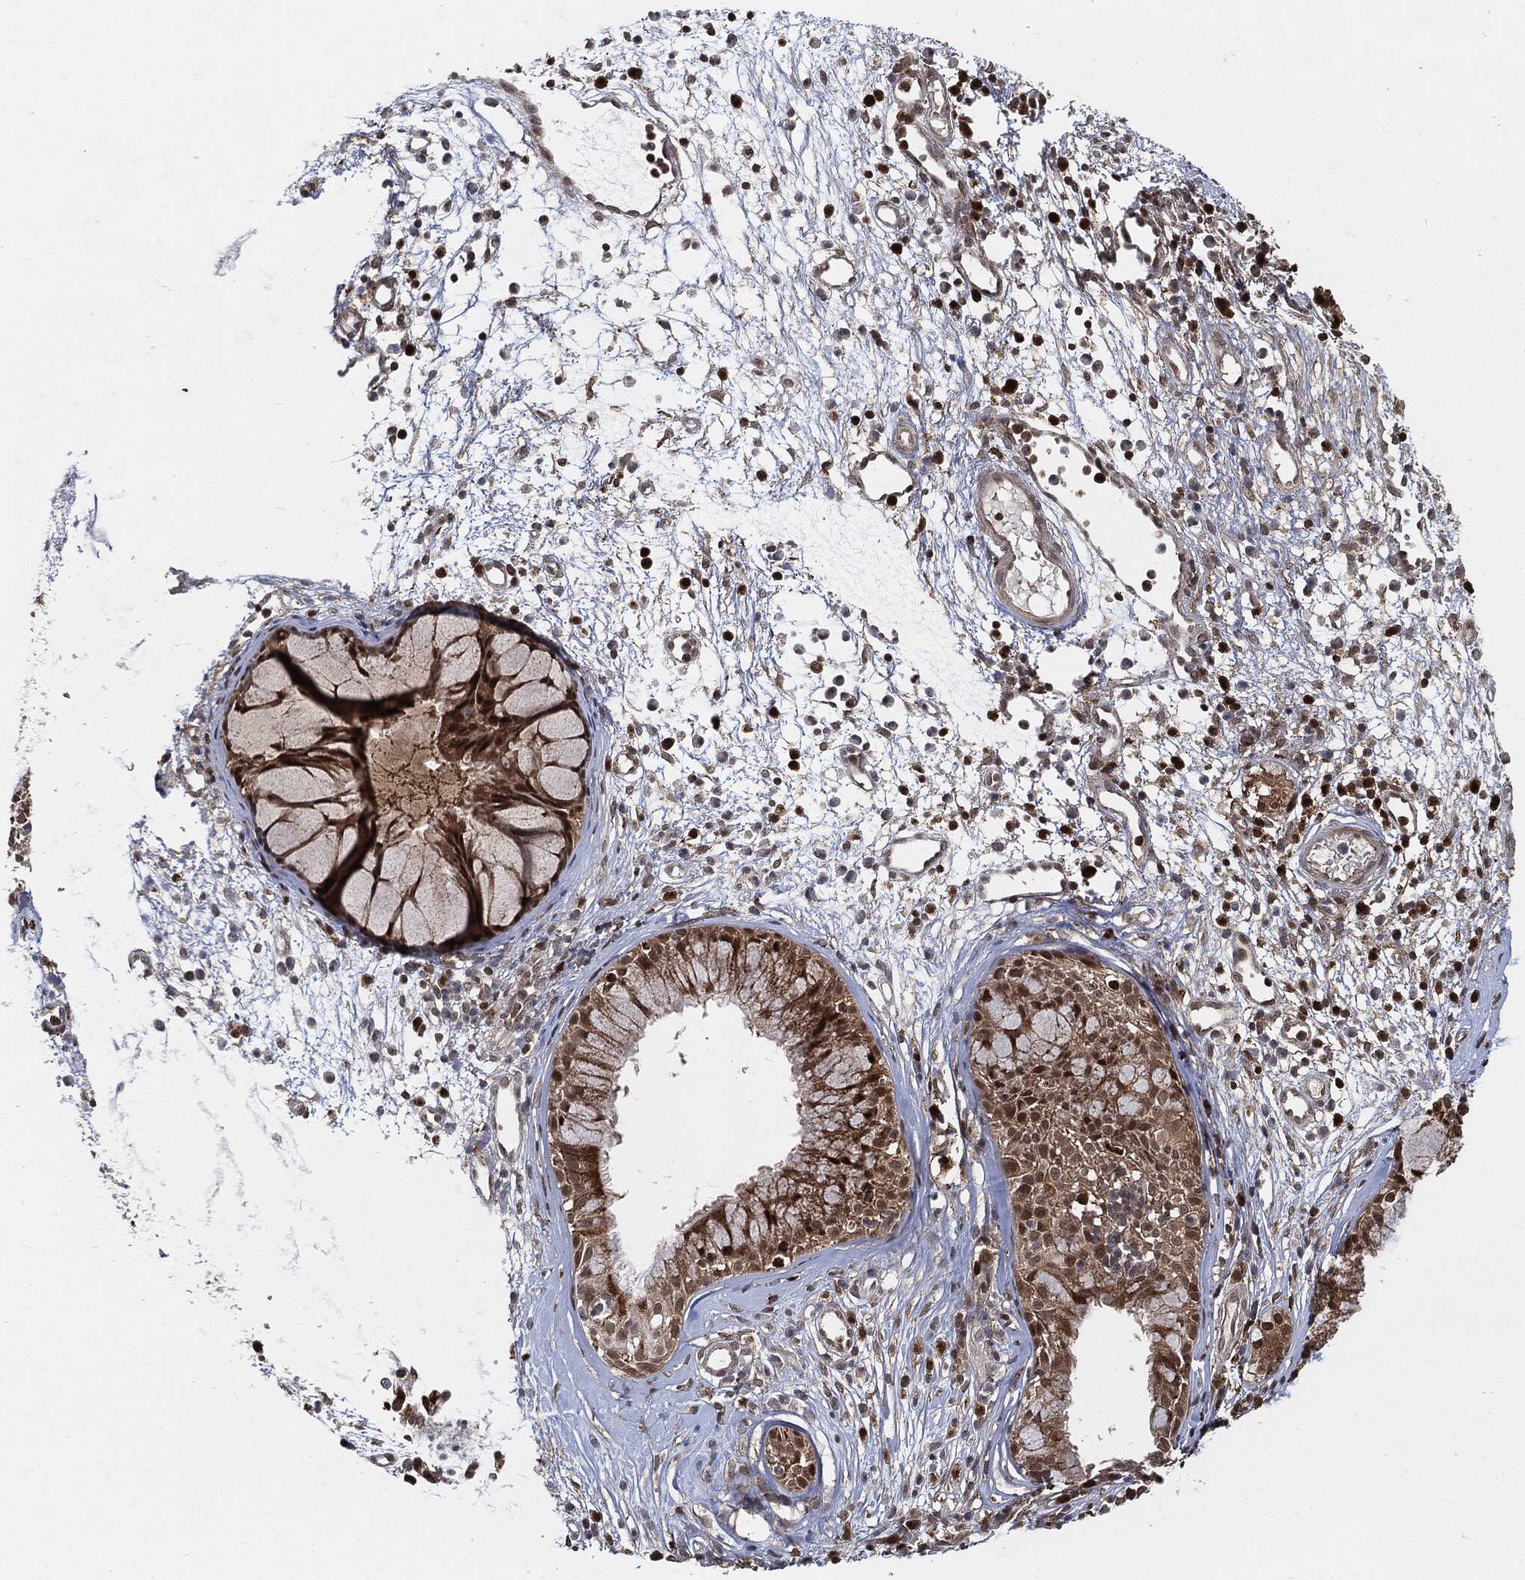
{"staining": {"intensity": "moderate", "quantity": ">75%", "location": "cytoplasmic/membranous,nuclear"}, "tissue": "nasopharynx", "cell_type": "Respiratory epithelial cells", "image_type": "normal", "snomed": [{"axis": "morphology", "description": "Normal tissue, NOS"}, {"axis": "topography", "description": "Nasopharynx"}], "caption": "The histopathology image demonstrates a brown stain indicating the presence of a protein in the cytoplasmic/membranous,nuclear of respiratory epithelial cells in nasopharynx.", "gene": "CUTA", "patient": {"sex": "male", "age": 77}}